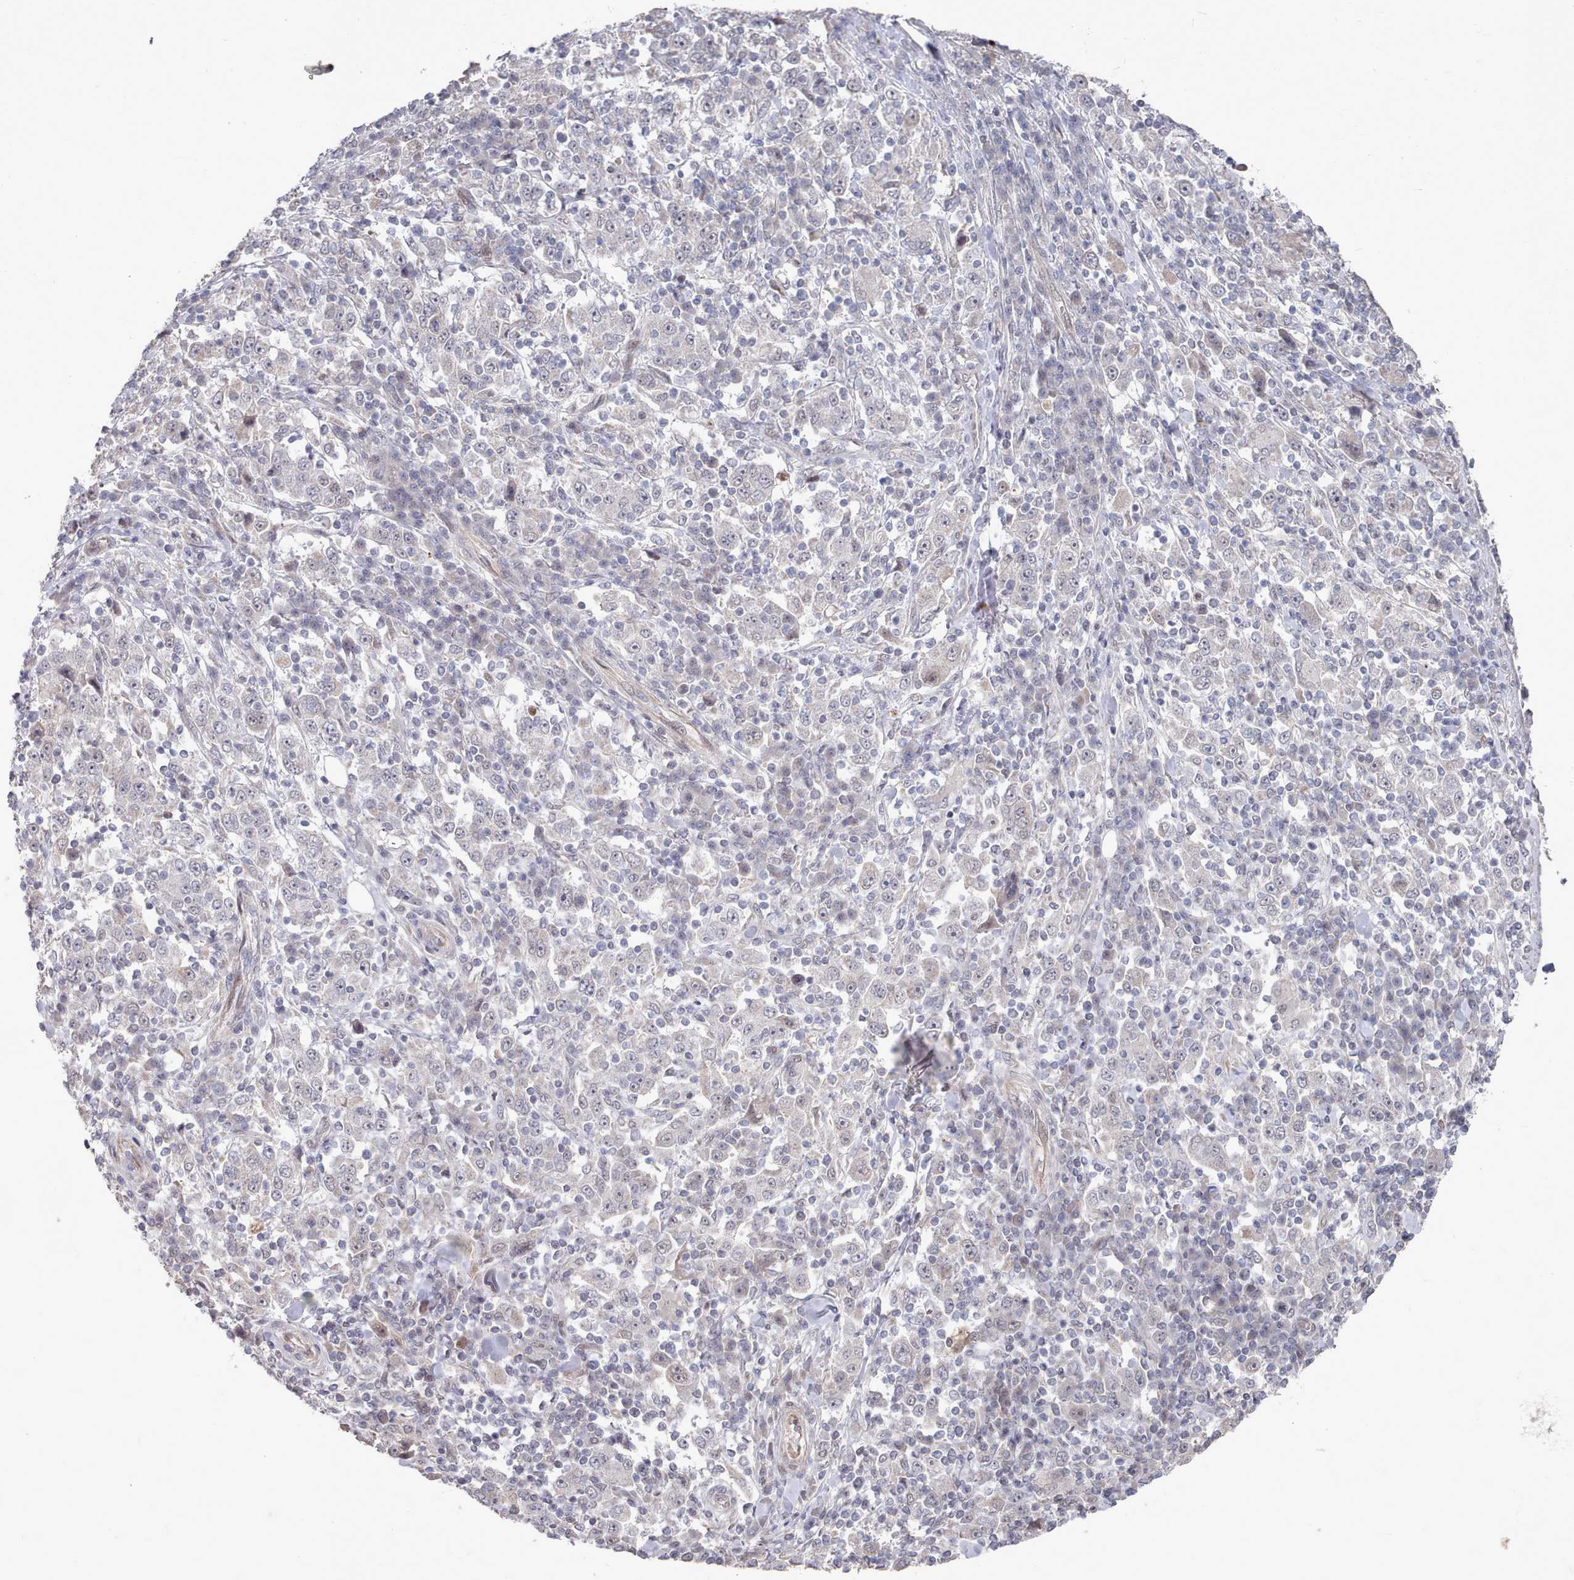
{"staining": {"intensity": "negative", "quantity": "none", "location": "none"}, "tissue": "stomach cancer", "cell_type": "Tumor cells", "image_type": "cancer", "snomed": [{"axis": "morphology", "description": "Normal tissue, NOS"}, {"axis": "morphology", "description": "Adenocarcinoma, NOS"}, {"axis": "topography", "description": "Stomach, upper"}, {"axis": "topography", "description": "Stomach"}], "caption": "This is an immunohistochemistry (IHC) photomicrograph of human adenocarcinoma (stomach). There is no staining in tumor cells.", "gene": "CPSF4", "patient": {"sex": "male", "age": 59}}